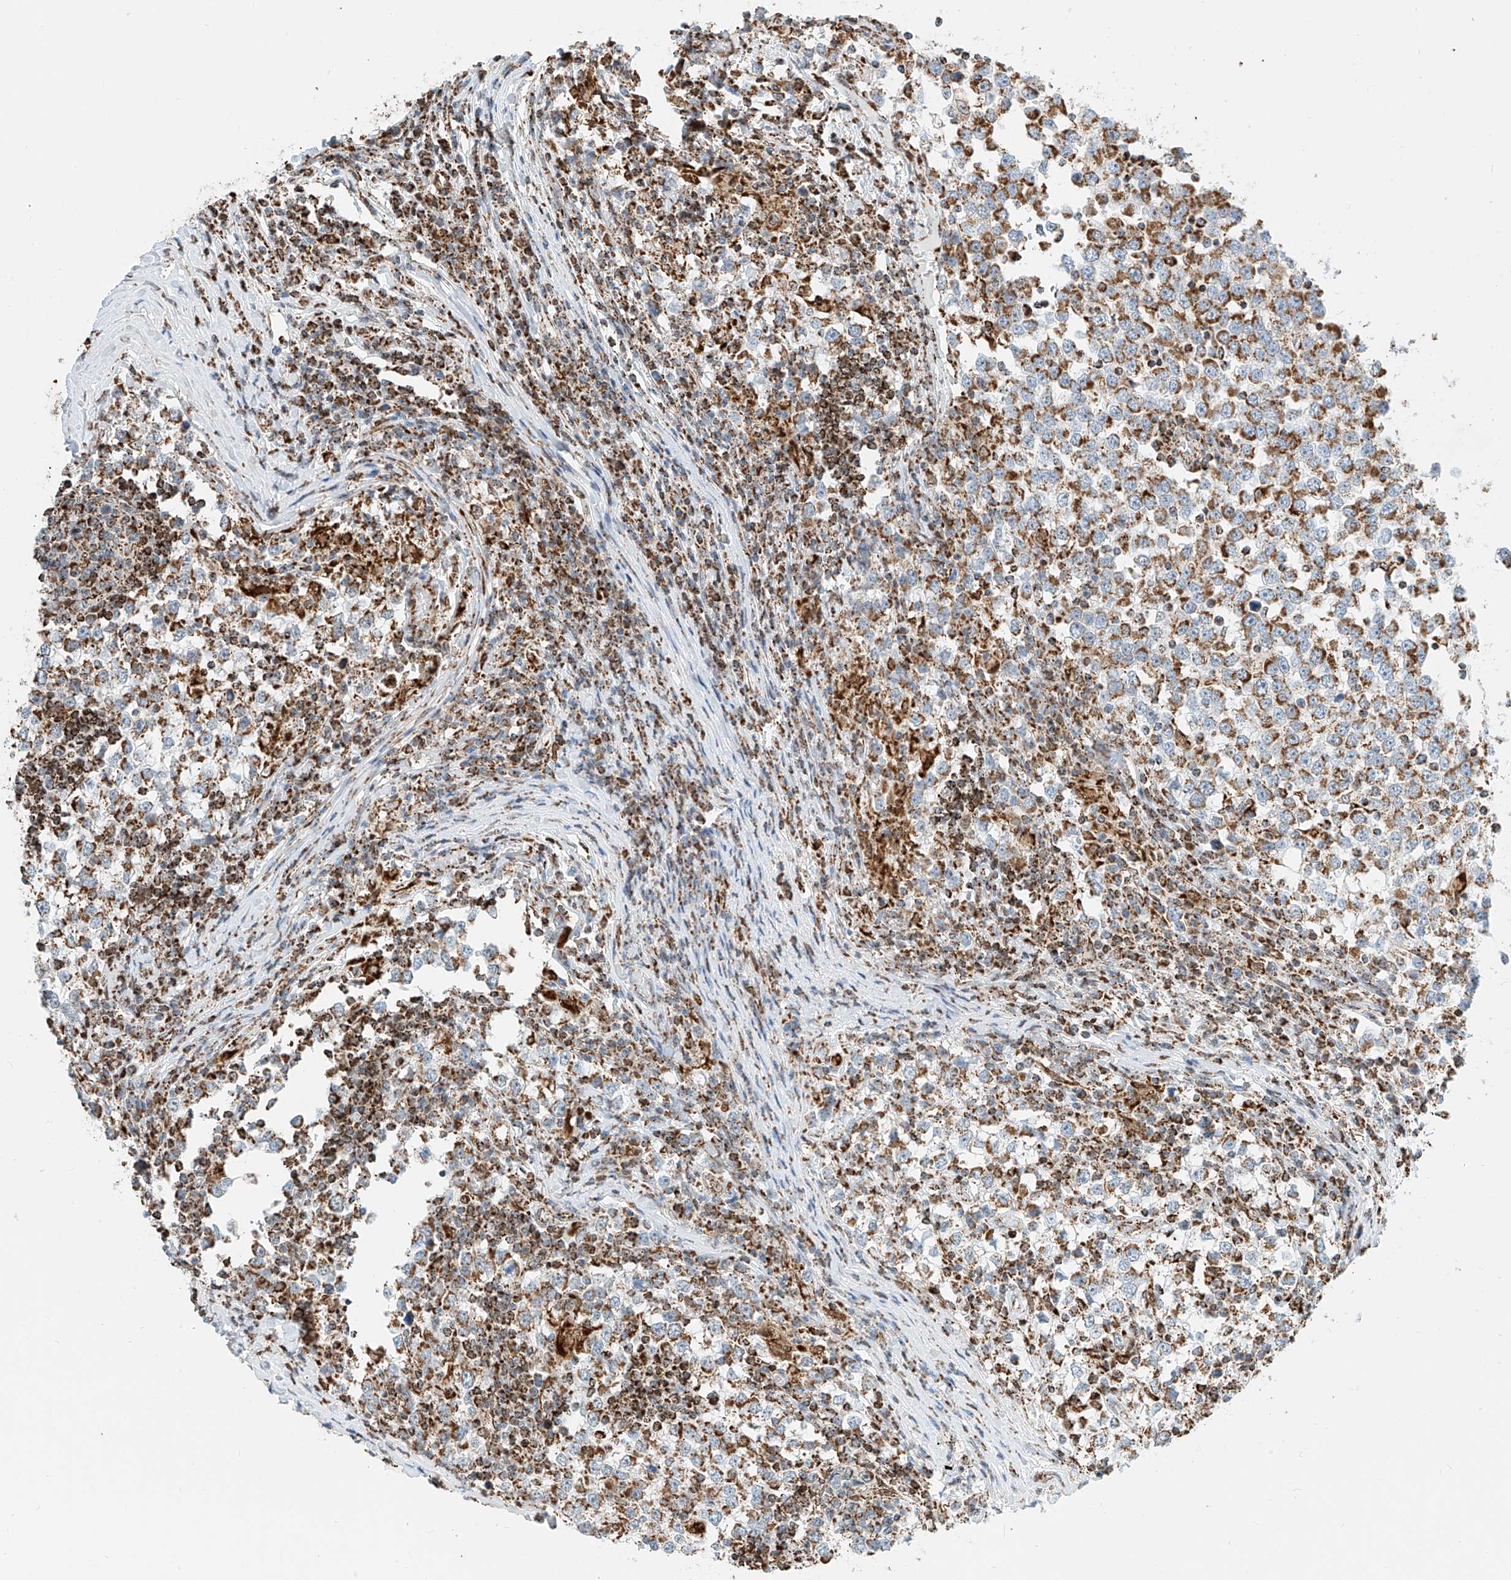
{"staining": {"intensity": "moderate", "quantity": ">75%", "location": "cytoplasmic/membranous"}, "tissue": "testis cancer", "cell_type": "Tumor cells", "image_type": "cancer", "snomed": [{"axis": "morphology", "description": "Seminoma, NOS"}, {"axis": "topography", "description": "Testis"}], "caption": "Protein expression analysis of human testis seminoma reveals moderate cytoplasmic/membranous expression in approximately >75% of tumor cells. The staining was performed using DAB (3,3'-diaminobenzidine) to visualize the protein expression in brown, while the nuclei were stained in blue with hematoxylin (Magnification: 20x).", "gene": "PPA2", "patient": {"sex": "male", "age": 65}}